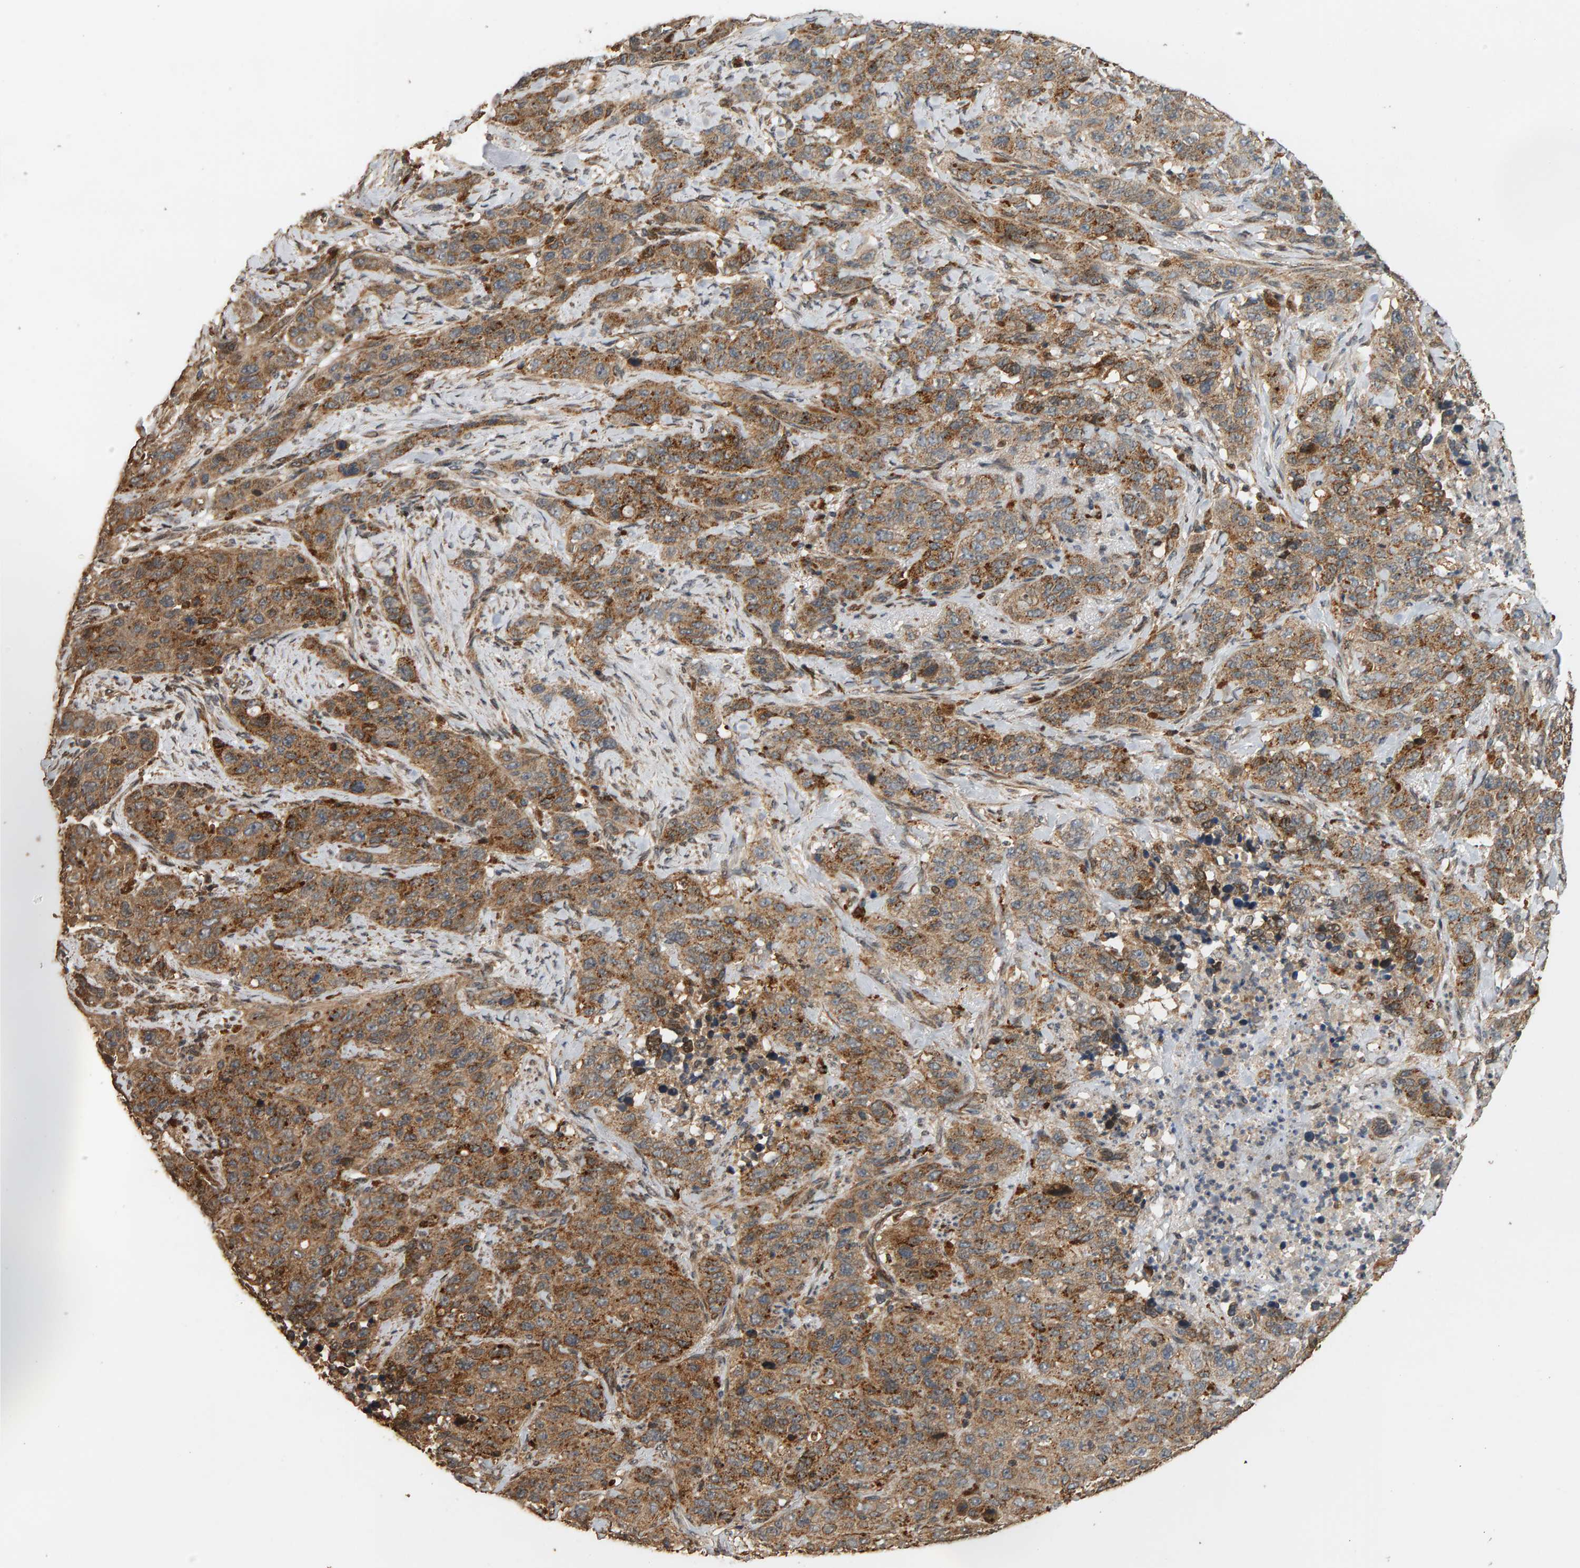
{"staining": {"intensity": "moderate", "quantity": ">75%", "location": "cytoplasmic/membranous"}, "tissue": "stomach cancer", "cell_type": "Tumor cells", "image_type": "cancer", "snomed": [{"axis": "morphology", "description": "Adenocarcinoma, NOS"}, {"axis": "topography", "description": "Stomach"}], "caption": "Immunohistochemical staining of human stomach cancer (adenocarcinoma) reveals medium levels of moderate cytoplasmic/membranous protein expression in about >75% of tumor cells. Using DAB (3,3'-diaminobenzidine) (brown) and hematoxylin (blue) stains, captured at high magnification using brightfield microscopy.", "gene": "GSTK1", "patient": {"sex": "male", "age": 48}}